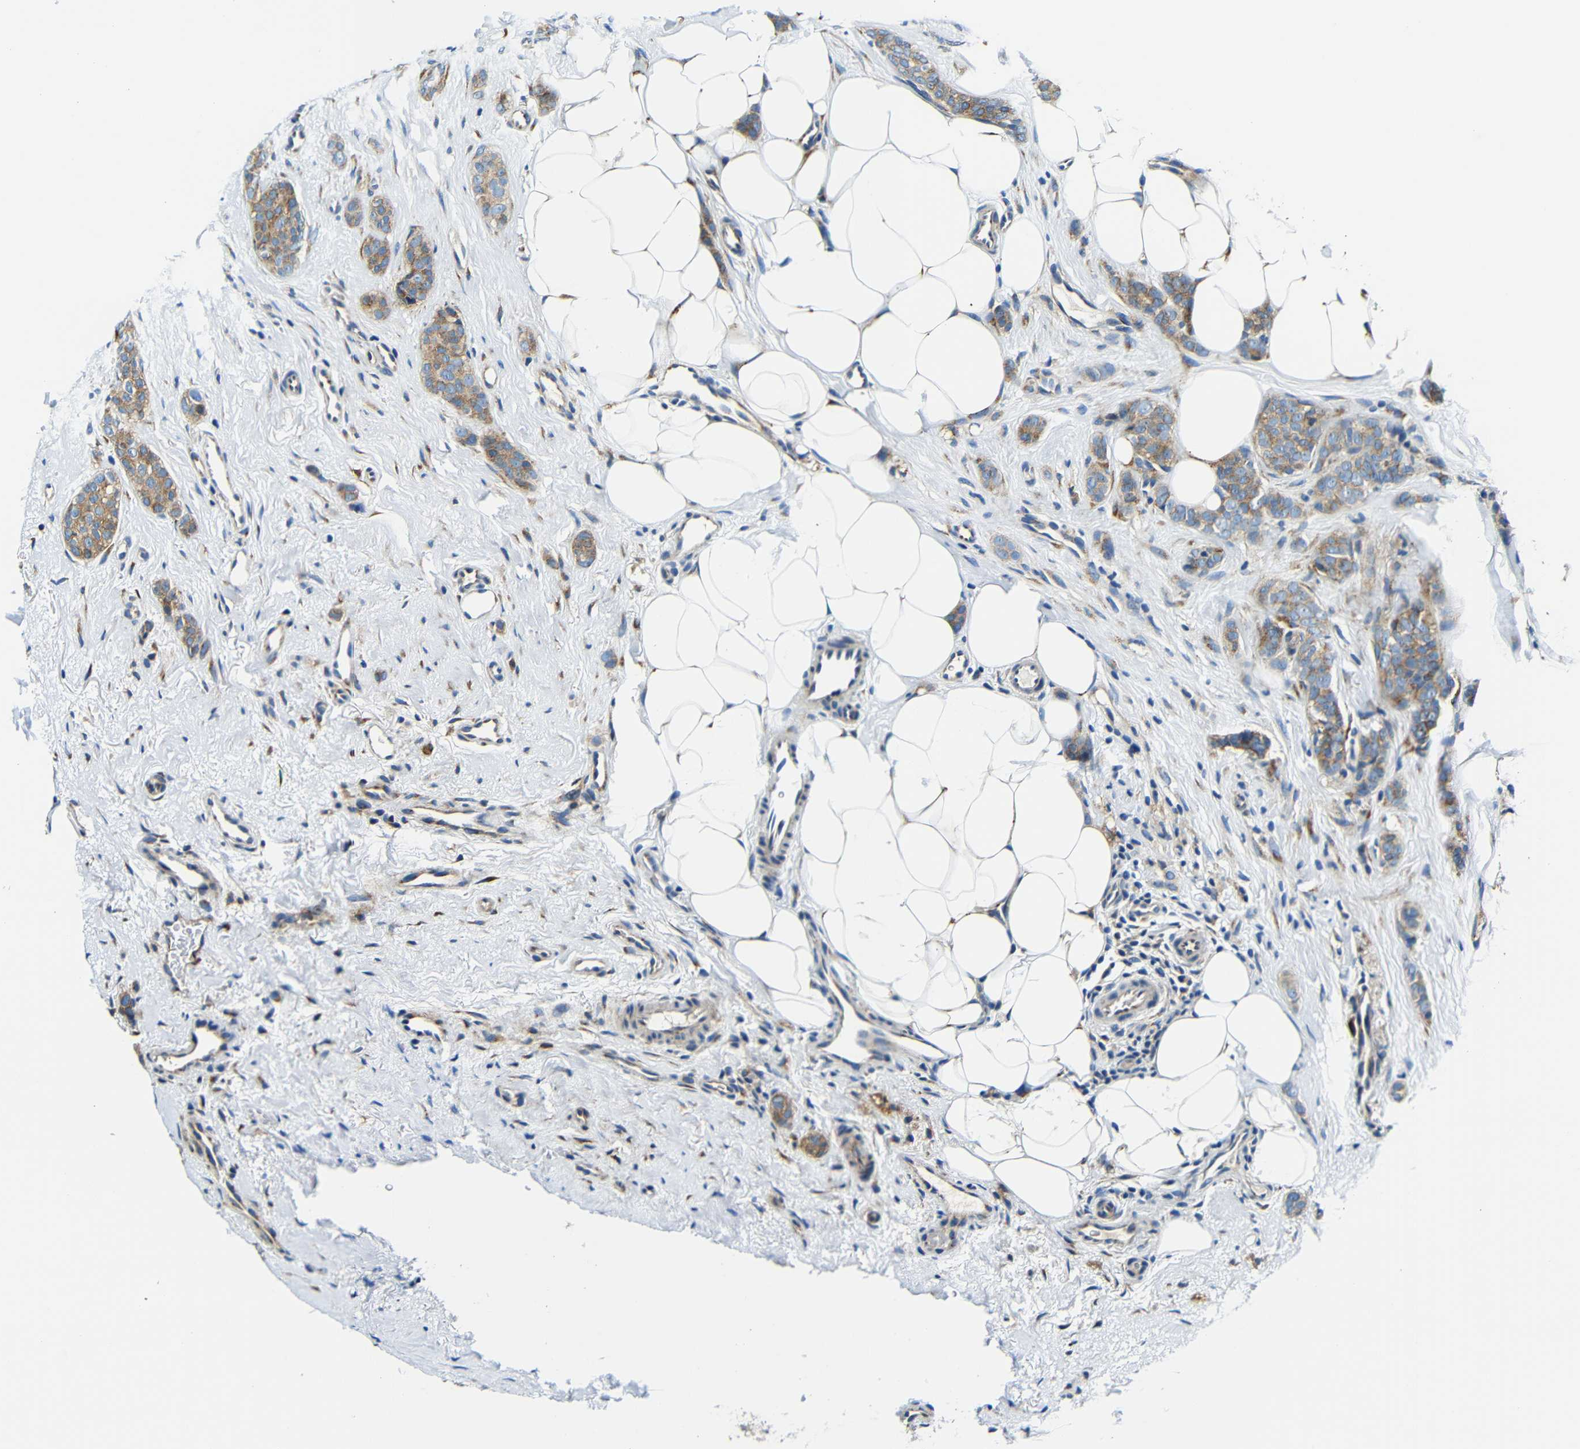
{"staining": {"intensity": "moderate", "quantity": ">75%", "location": "cytoplasmic/membranous"}, "tissue": "breast cancer", "cell_type": "Tumor cells", "image_type": "cancer", "snomed": [{"axis": "morphology", "description": "Lobular carcinoma"}, {"axis": "topography", "description": "Skin"}, {"axis": "topography", "description": "Breast"}], "caption": "Breast cancer (lobular carcinoma) tissue exhibits moderate cytoplasmic/membranous positivity in approximately >75% of tumor cells (DAB IHC, brown staining for protein, blue staining for nuclei).", "gene": "USO1", "patient": {"sex": "female", "age": 46}}